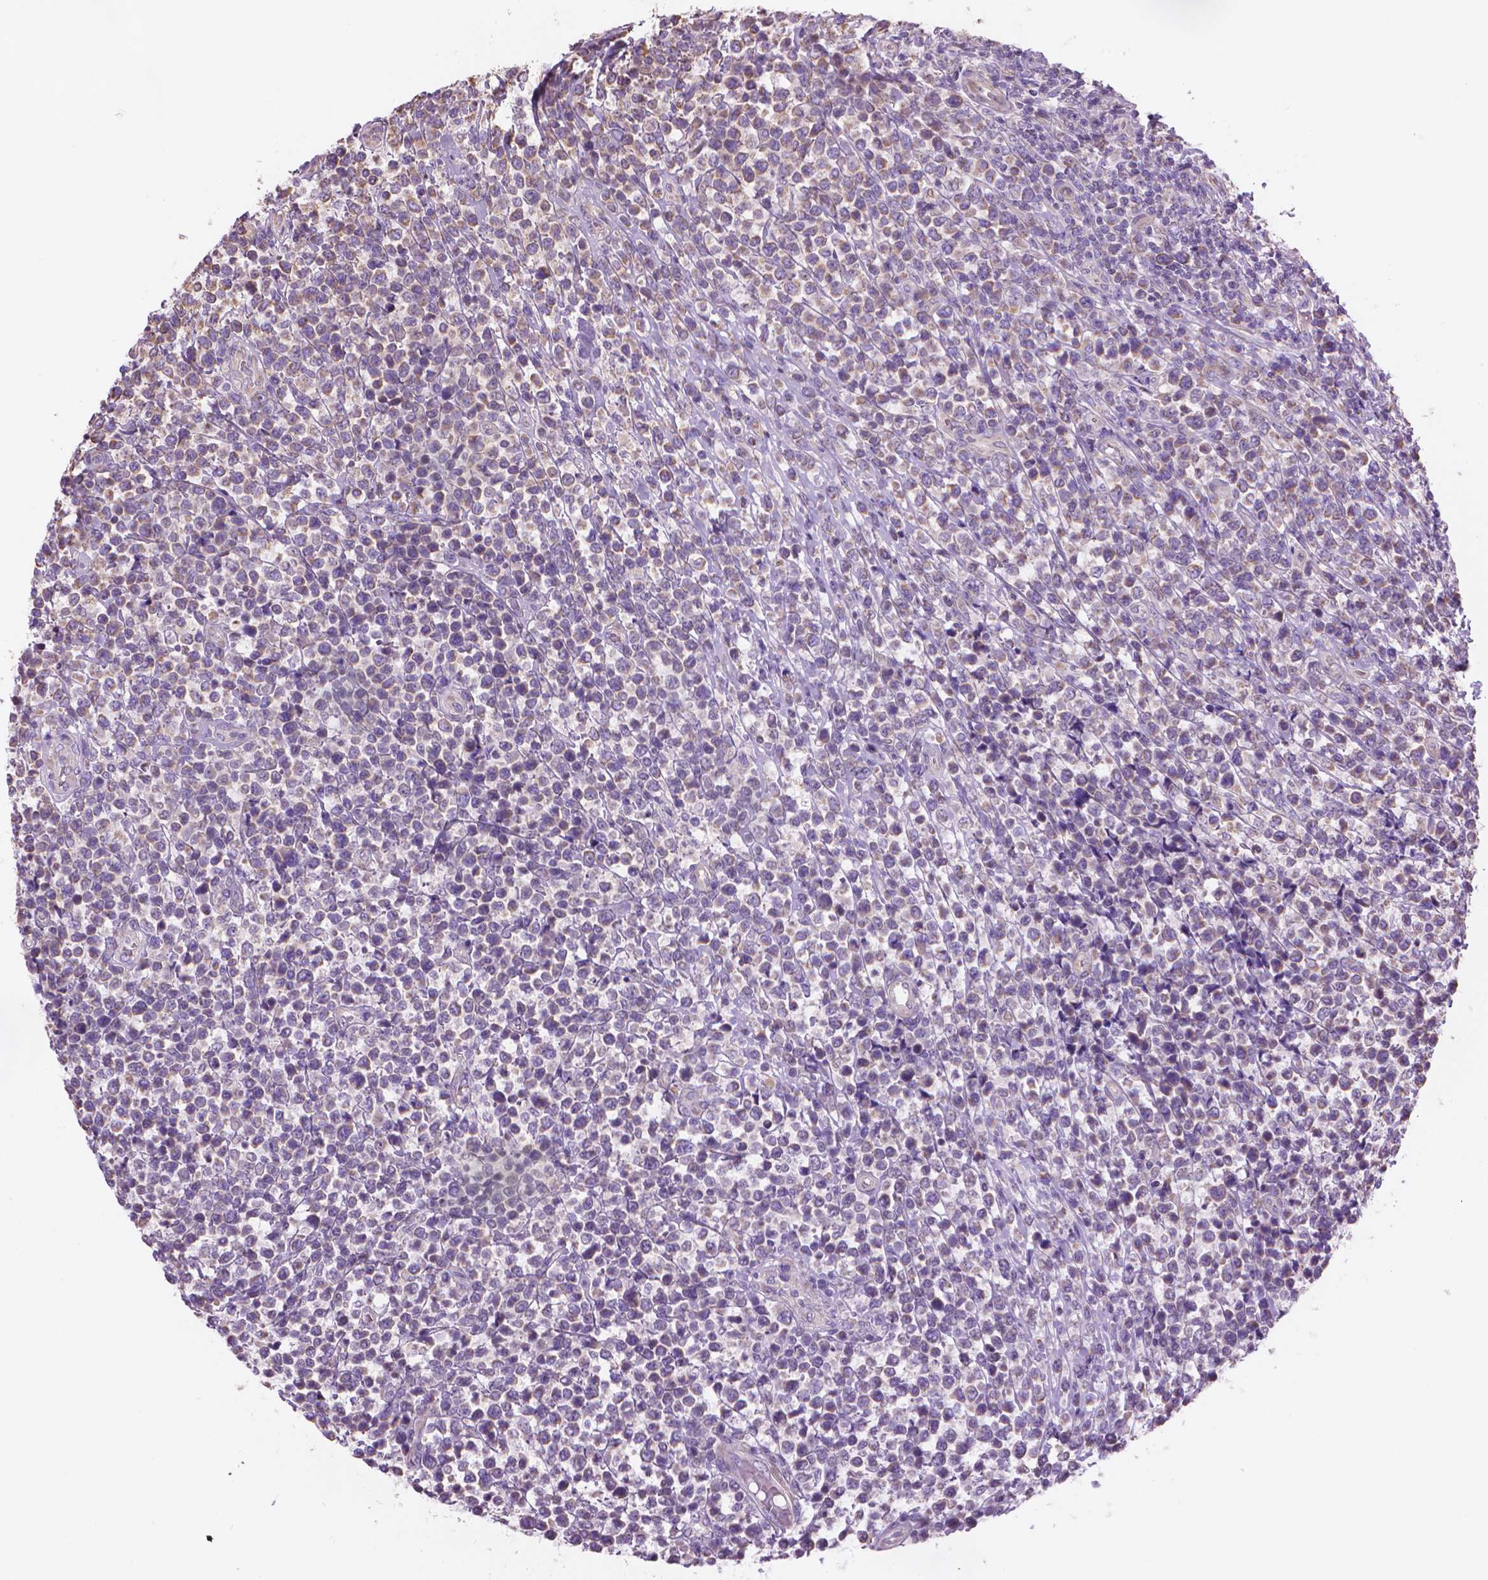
{"staining": {"intensity": "negative", "quantity": "none", "location": "none"}, "tissue": "lymphoma", "cell_type": "Tumor cells", "image_type": "cancer", "snomed": [{"axis": "morphology", "description": "Malignant lymphoma, non-Hodgkin's type, High grade"}, {"axis": "topography", "description": "Soft tissue"}], "caption": "DAB immunohistochemical staining of high-grade malignant lymphoma, non-Hodgkin's type shows no significant expression in tumor cells.", "gene": "TTC29", "patient": {"sex": "female", "age": 56}}